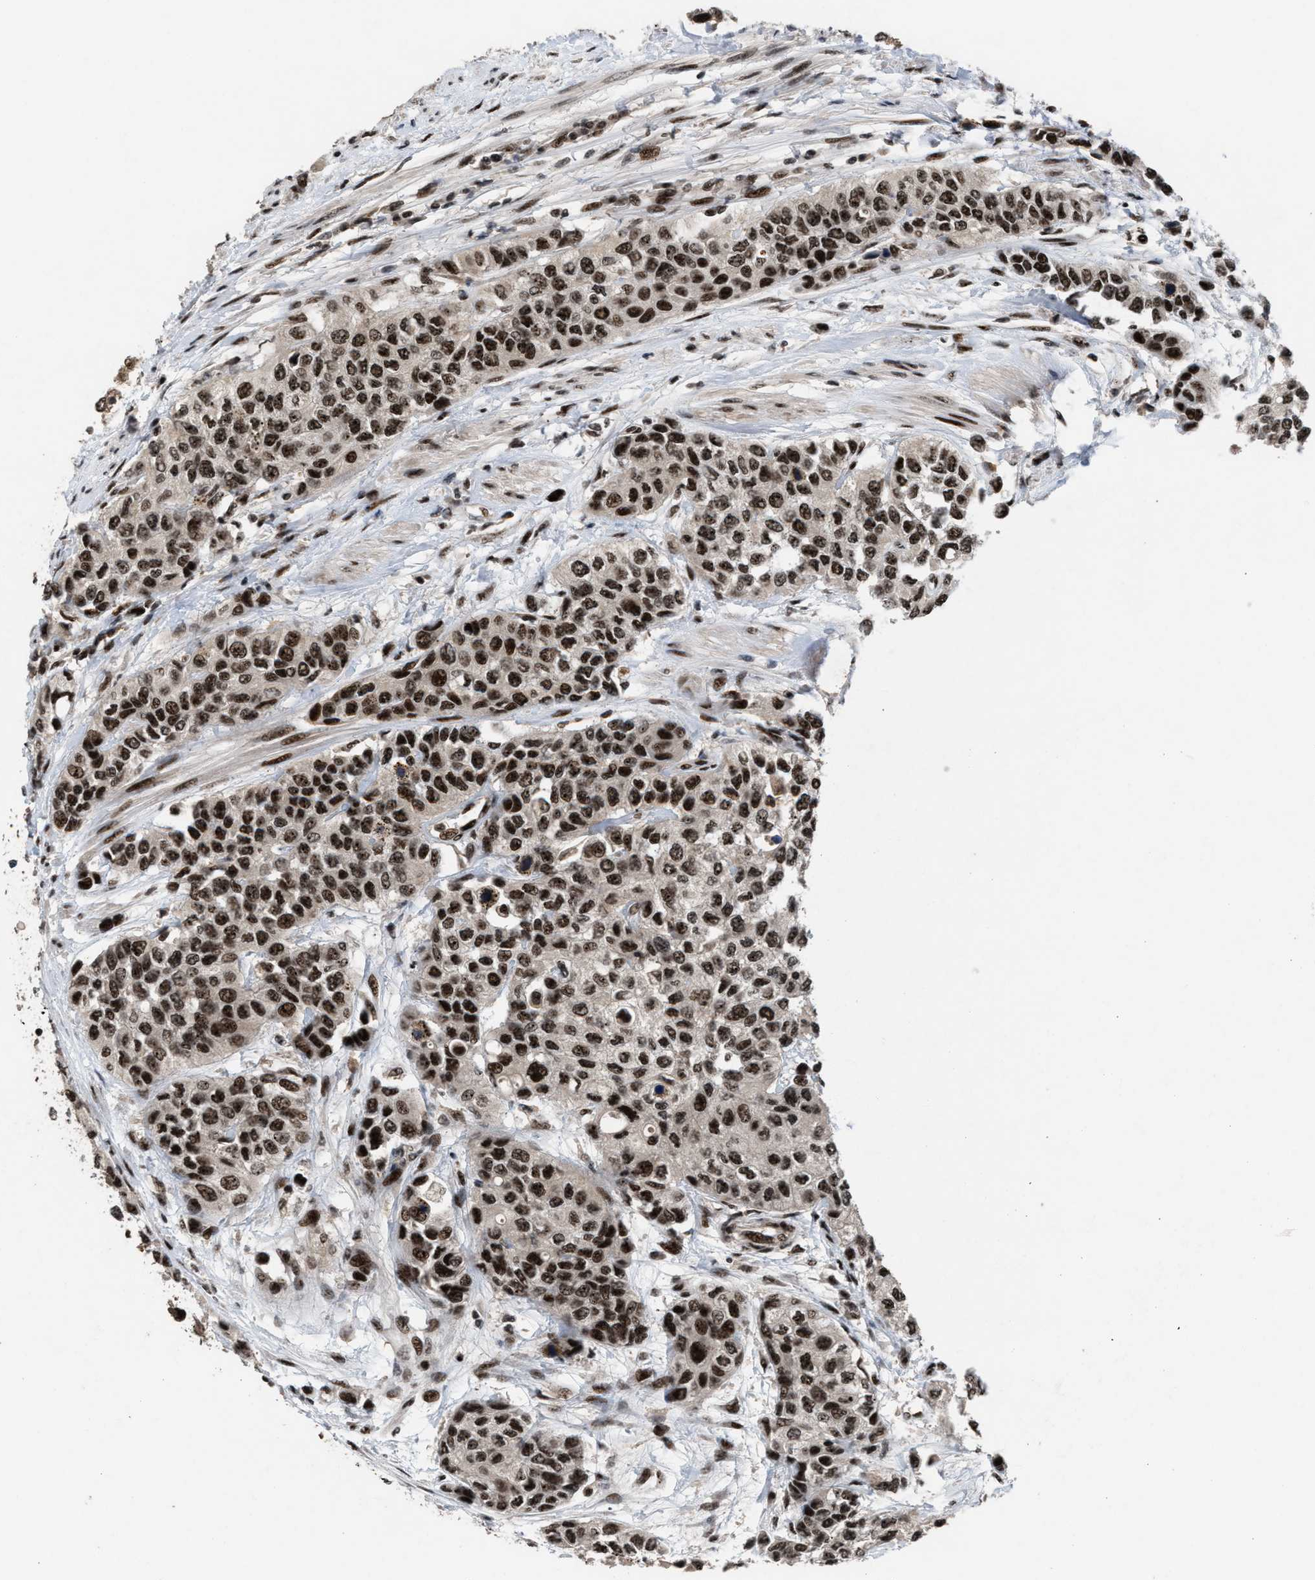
{"staining": {"intensity": "strong", "quantity": ">75%", "location": "nuclear"}, "tissue": "urothelial cancer", "cell_type": "Tumor cells", "image_type": "cancer", "snomed": [{"axis": "morphology", "description": "Urothelial carcinoma, High grade"}, {"axis": "topography", "description": "Urinary bladder"}], "caption": "The immunohistochemical stain shows strong nuclear staining in tumor cells of urothelial cancer tissue. (DAB (3,3'-diaminobenzidine) = brown stain, brightfield microscopy at high magnification).", "gene": "PRPF4", "patient": {"sex": "female", "age": 56}}